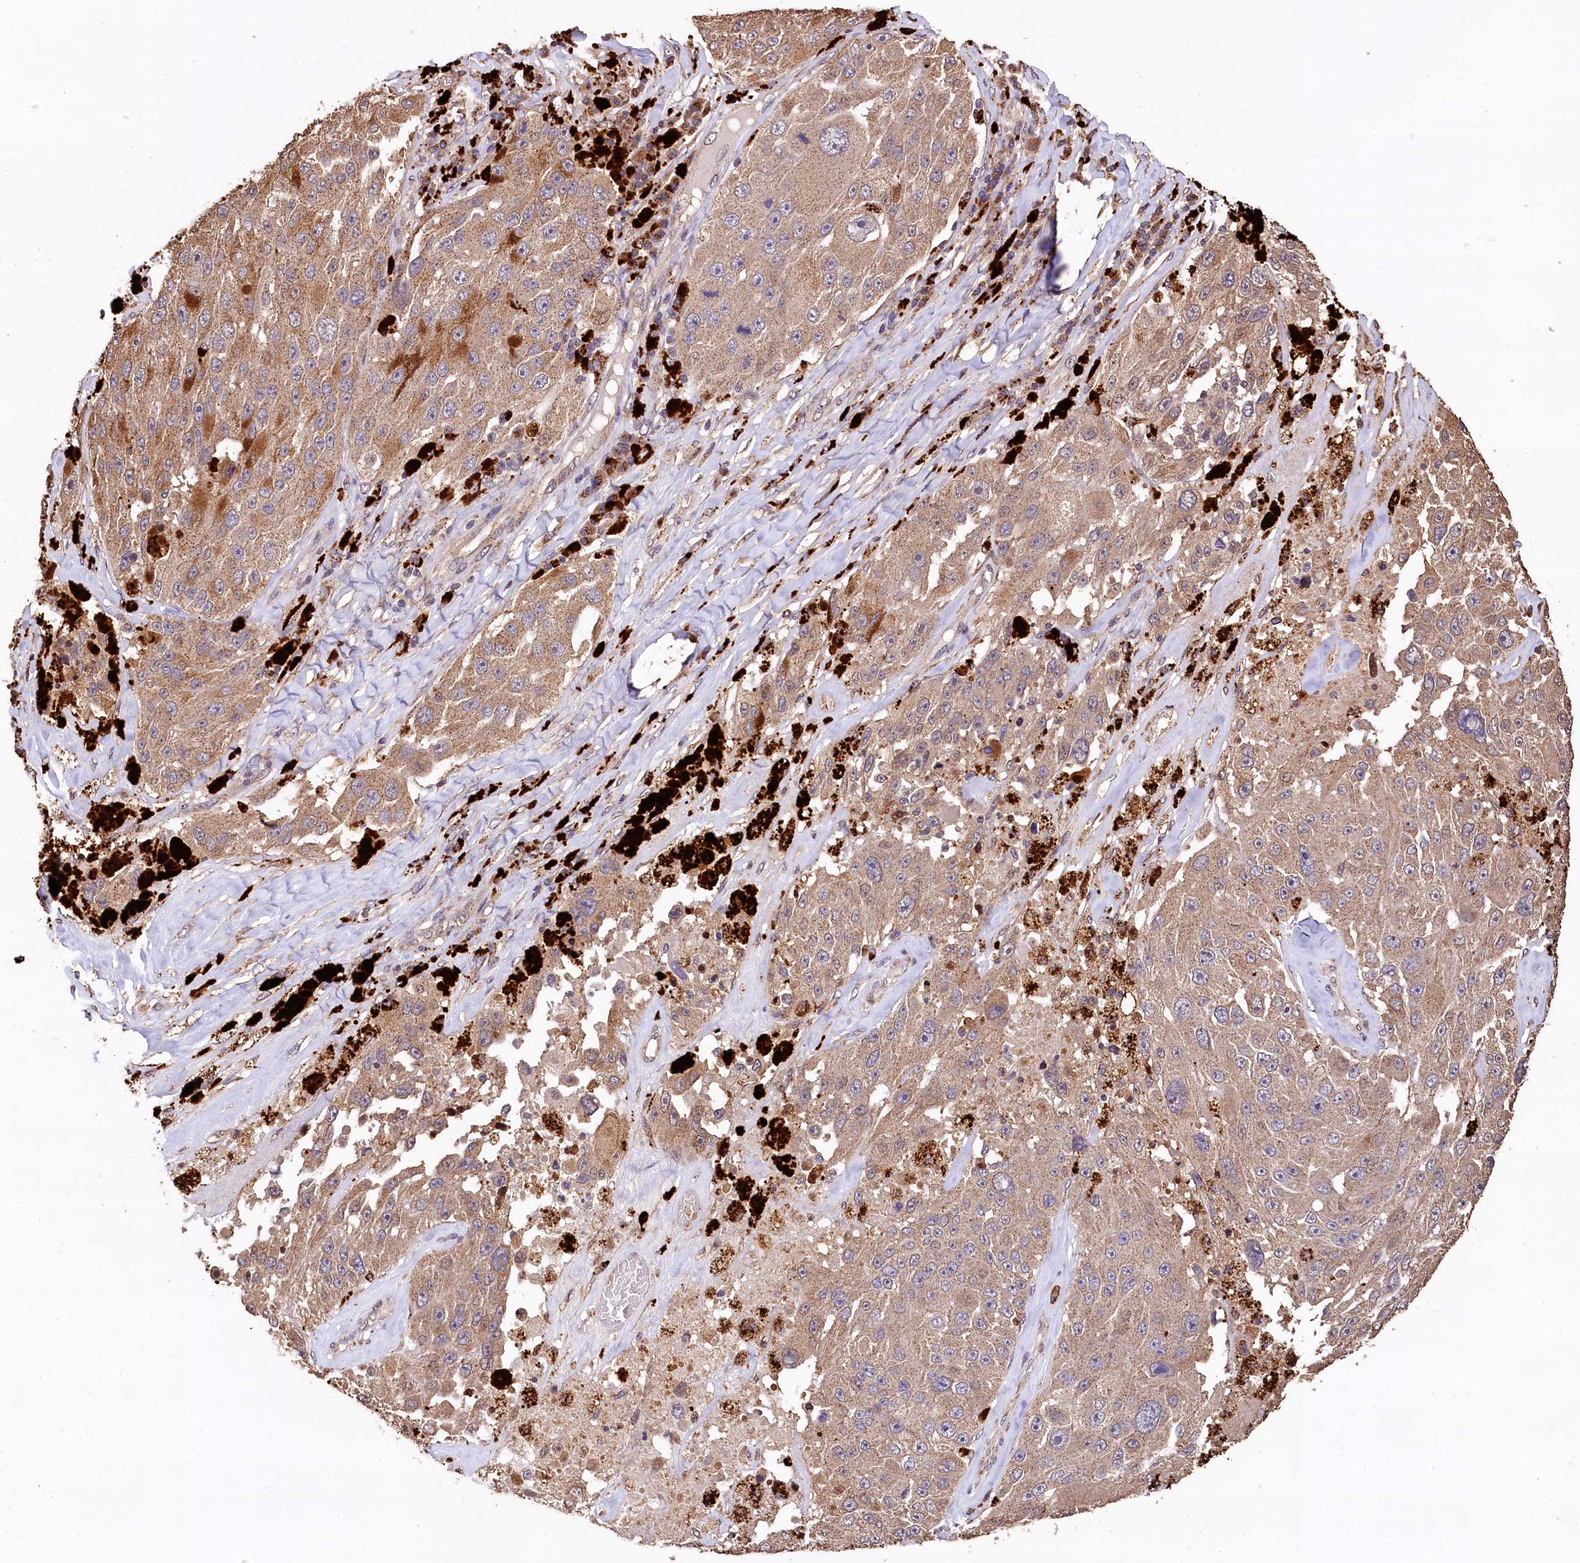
{"staining": {"intensity": "moderate", "quantity": ">75%", "location": "cytoplasmic/membranous"}, "tissue": "melanoma", "cell_type": "Tumor cells", "image_type": "cancer", "snomed": [{"axis": "morphology", "description": "Malignant melanoma, Metastatic site"}, {"axis": "topography", "description": "Lymph node"}], "caption": "Approximately >75% of tumor cells in melanoma demonstrate moderate cytoplasmic/membranous protein positivity as visualized by brown immunohistochemical staining.", "gene": "LSM4", "patient": {"sex": "male", "age": 62}}